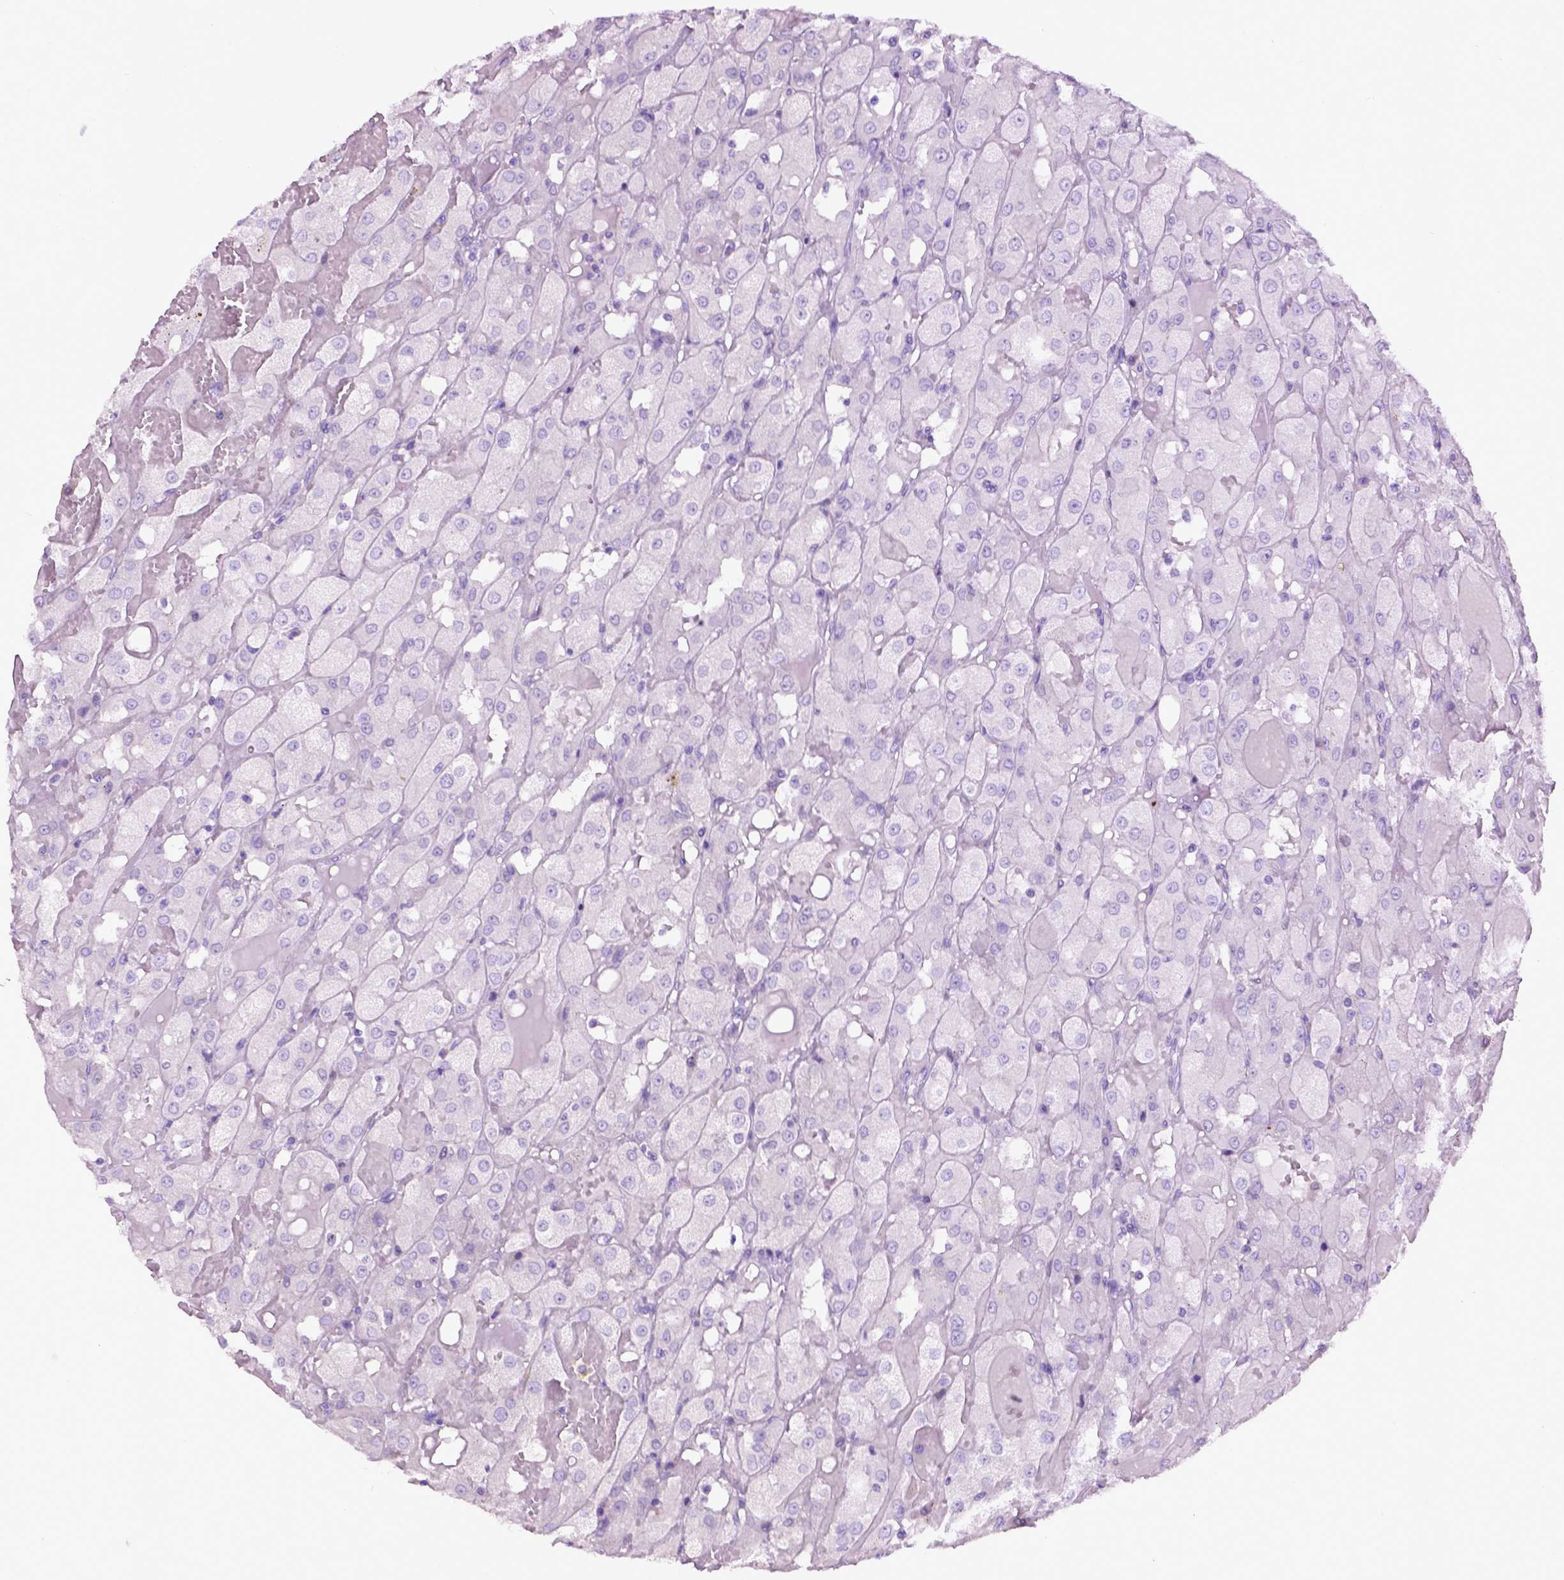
{"staining": {"intensity": "negative", "quantity": "none", "location": "none"}, "tissue": "renal cancer", "cell_type": "Tumor cells", "image_type": "cancer", "snomed": [{"axis": "morphology", "description": "Adenocarcinoma, NOS"}, {"axis": "topography", "description": "Kidney"}], "caption": "DAB immunohistochemical staining of renal cancer exhibits no significant expression in tumor cells. (DAB immunohistochemistry visualized using brightfield microscopy, high magnification).", "gene": "LELP1", "patient": {"sex": "male", "age": 72}}